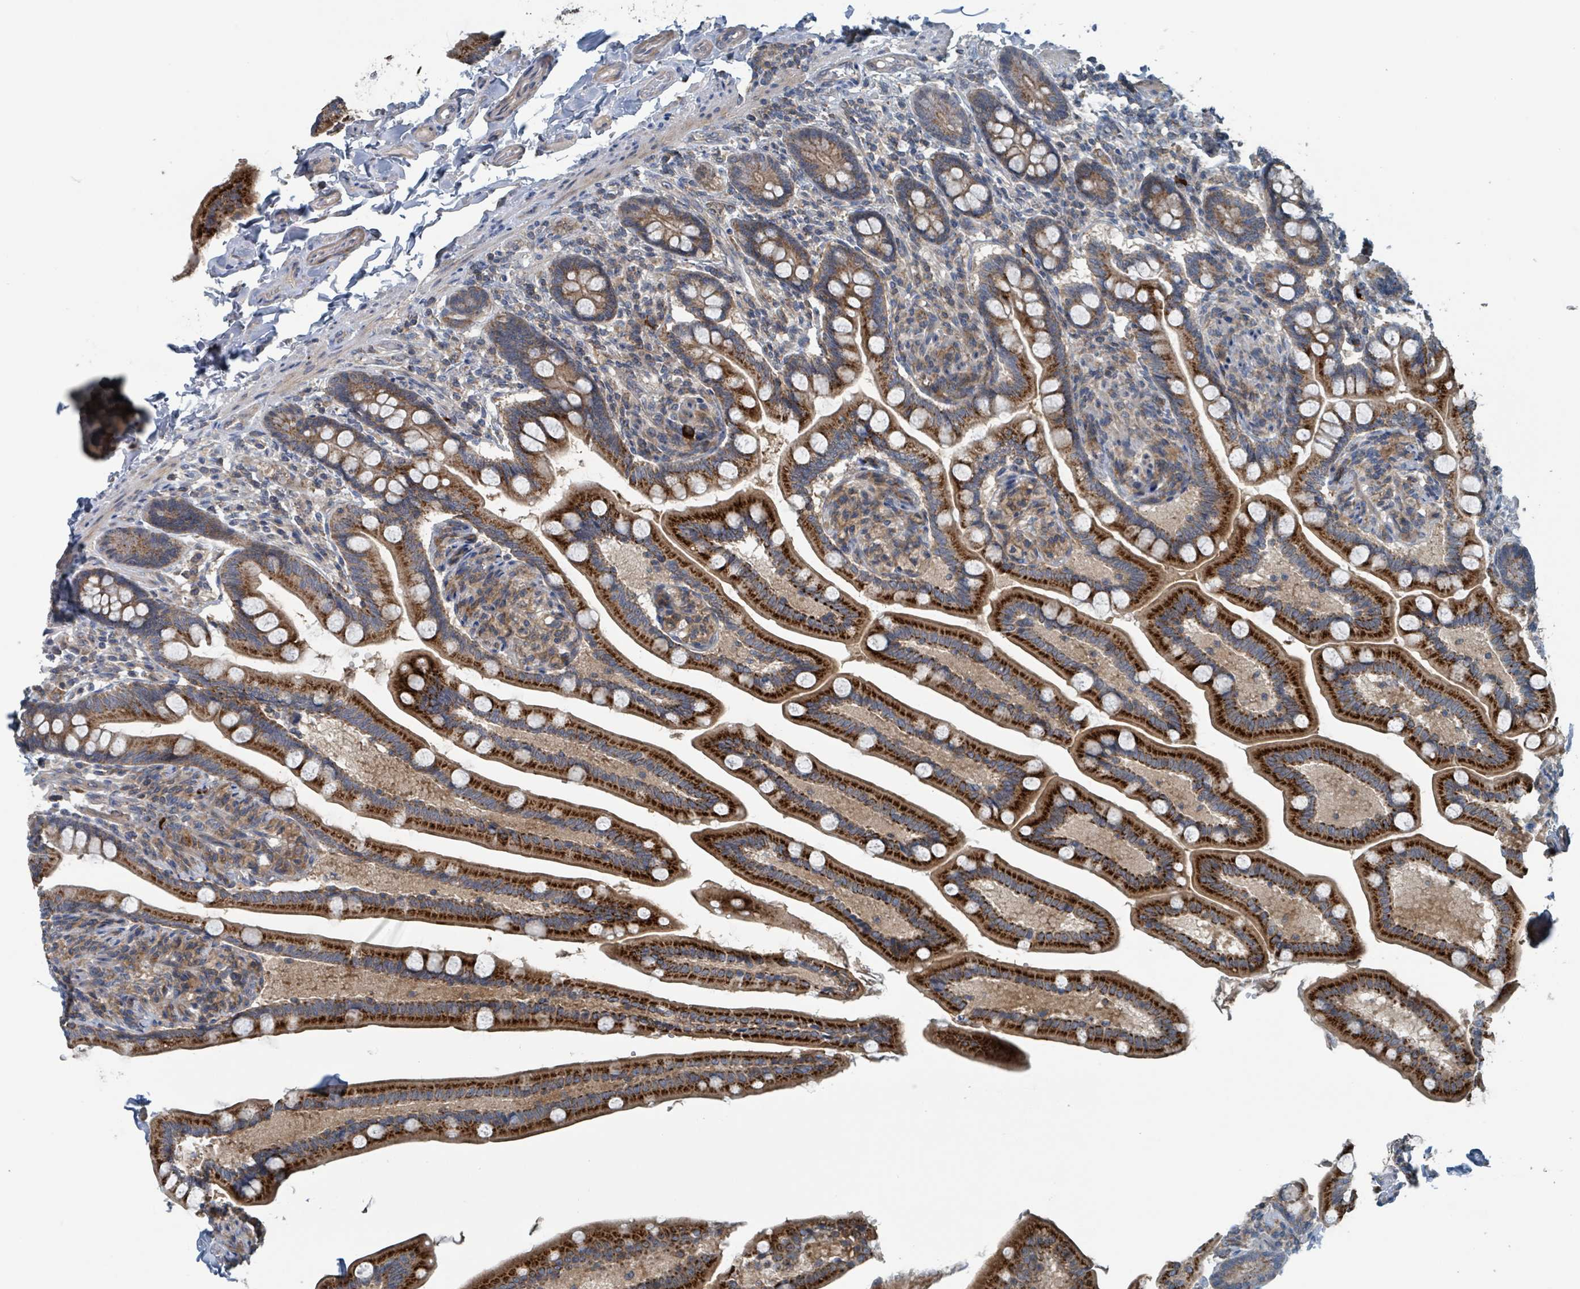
{"staining": {"intensity": "strong", "quantity": ">75%", "location": "cytoplasmic/membranous"}, "tissue": "small intestine", "cell_type": "Glandular cells", "image_type": "normal", "snomed": [{"axis": "morphology", "description": "Normal tissue, NOS"}, {"axis": "topography", "description": "Small intestine"}], "caption": "Glandular cells exhibit high levels of strong cytoplasmic/membranous staining in about >75% of cells in benign small intestine.", "gene": "ACBD4", "patient": {"sex": "female", "age": 64}}